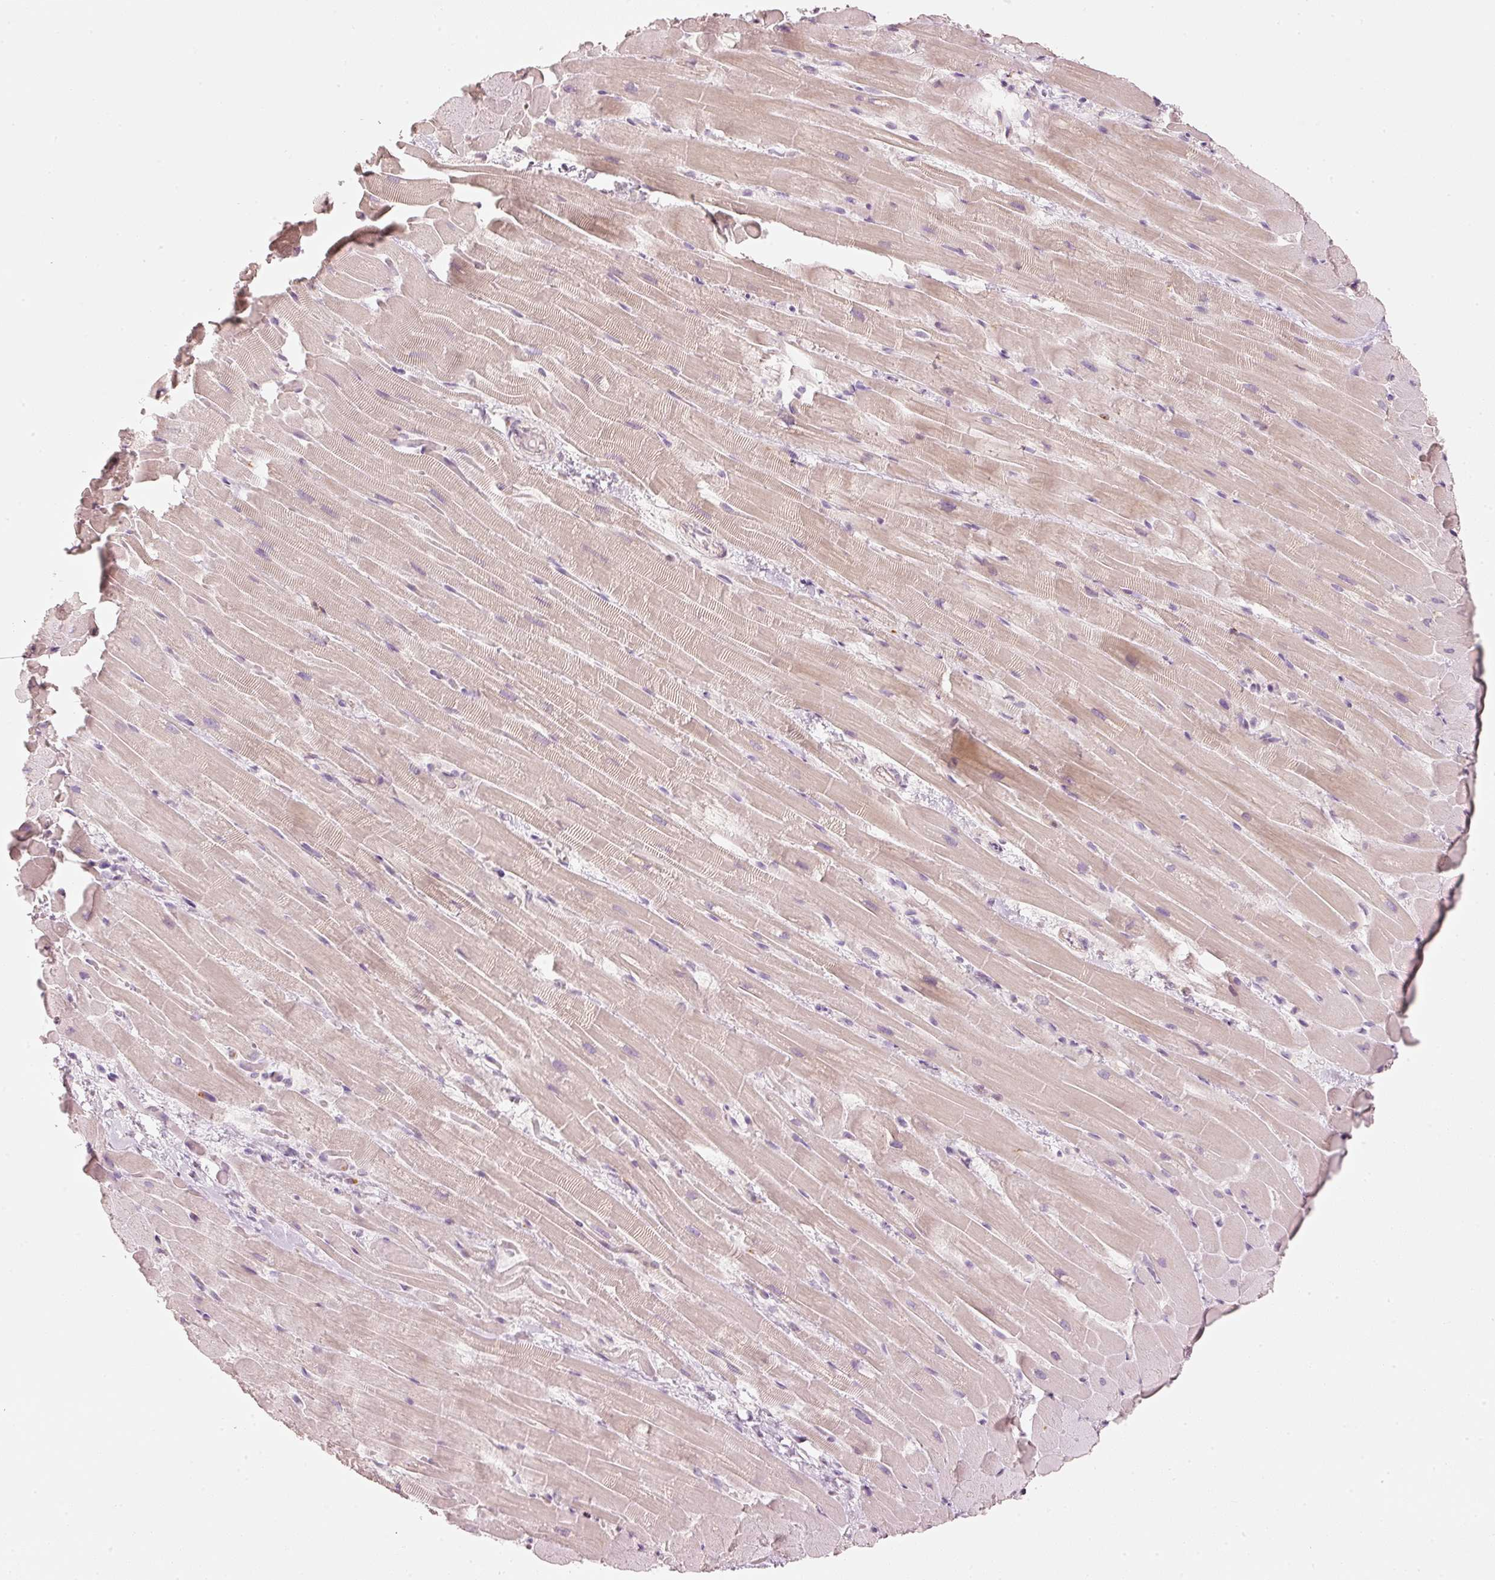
{"staining": {"intensity": "weak", "quantity": "25%-75%", "location": "cytoplasmic/membranous"}, "tissue": "heart muscle", "cell_type": "Cardiomyocytes", "image_type": "normal", "snomed": [{"axis": "morphology", "description": "Normal tissue, NOS"}, {"axis": "topography", "description": "Heart"}], "caption": "Unremarkable heart muscle exhibits weak cytoplasmic/membranous positivity in about 25%-75% of cardiomyocytes Nuclei are stained in blue..", "gene": "TREX2", "patient": {"sex": "male", "age": 37}}